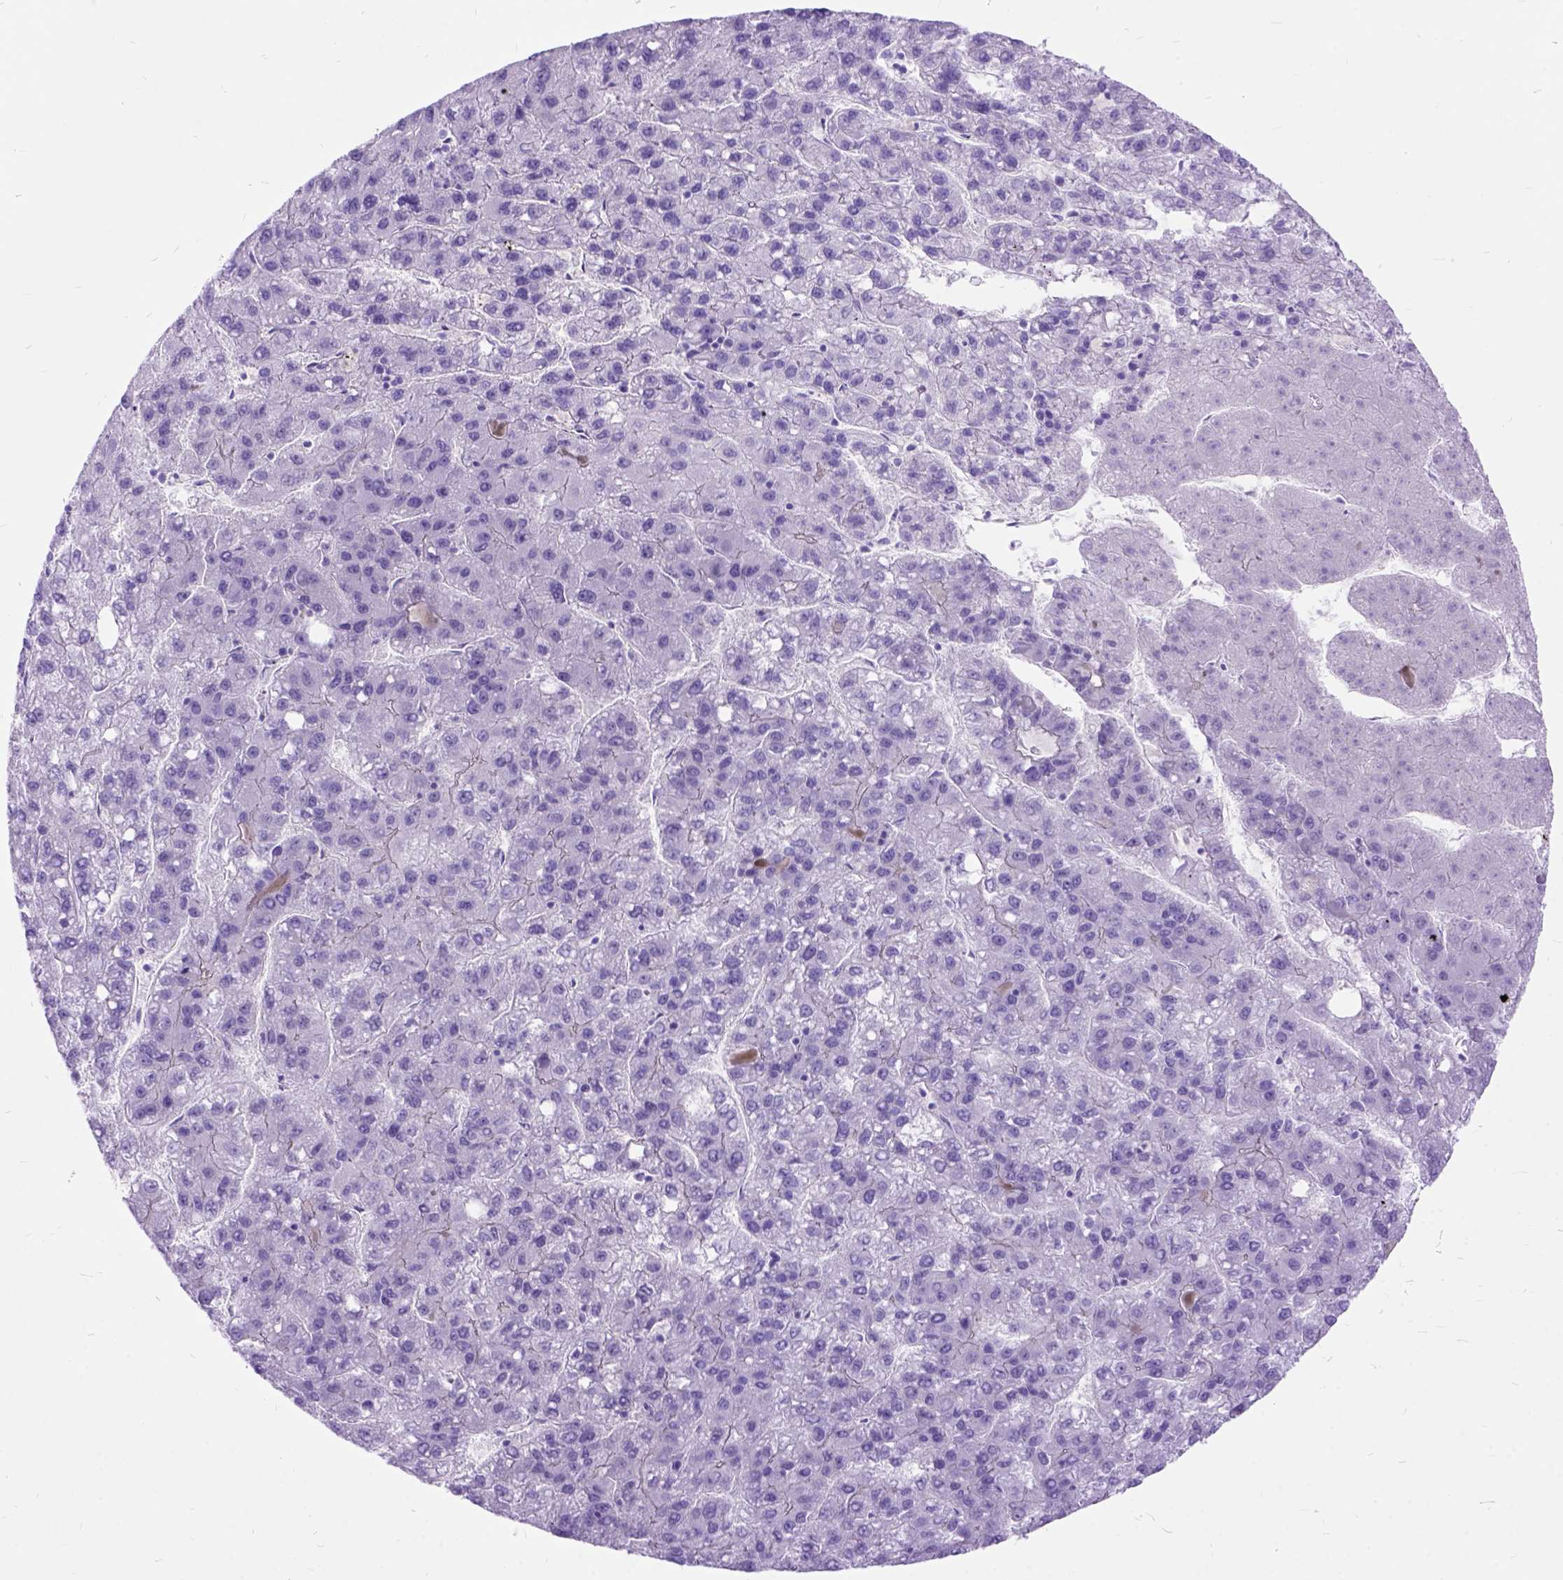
{"staining": {"intensity": "negative", "quantity": "none", "location": "none"}, "tissue": "liver cancer", "cell_type": "Tumor cells", "image_type": "cancer", "snomed": [{"axis": "morphology", "description": "Carcinoma, Hepatocellular, NOS"}, {"axis": "topography", "description": "Liver"}], "caption": "Human liver cancer (hepatocellular carcinoma) stained for a protein using IHC reveals no positivity in tumor cells.", "gene": "ARL9", "patient": {"sex": "female", "age": 82}}